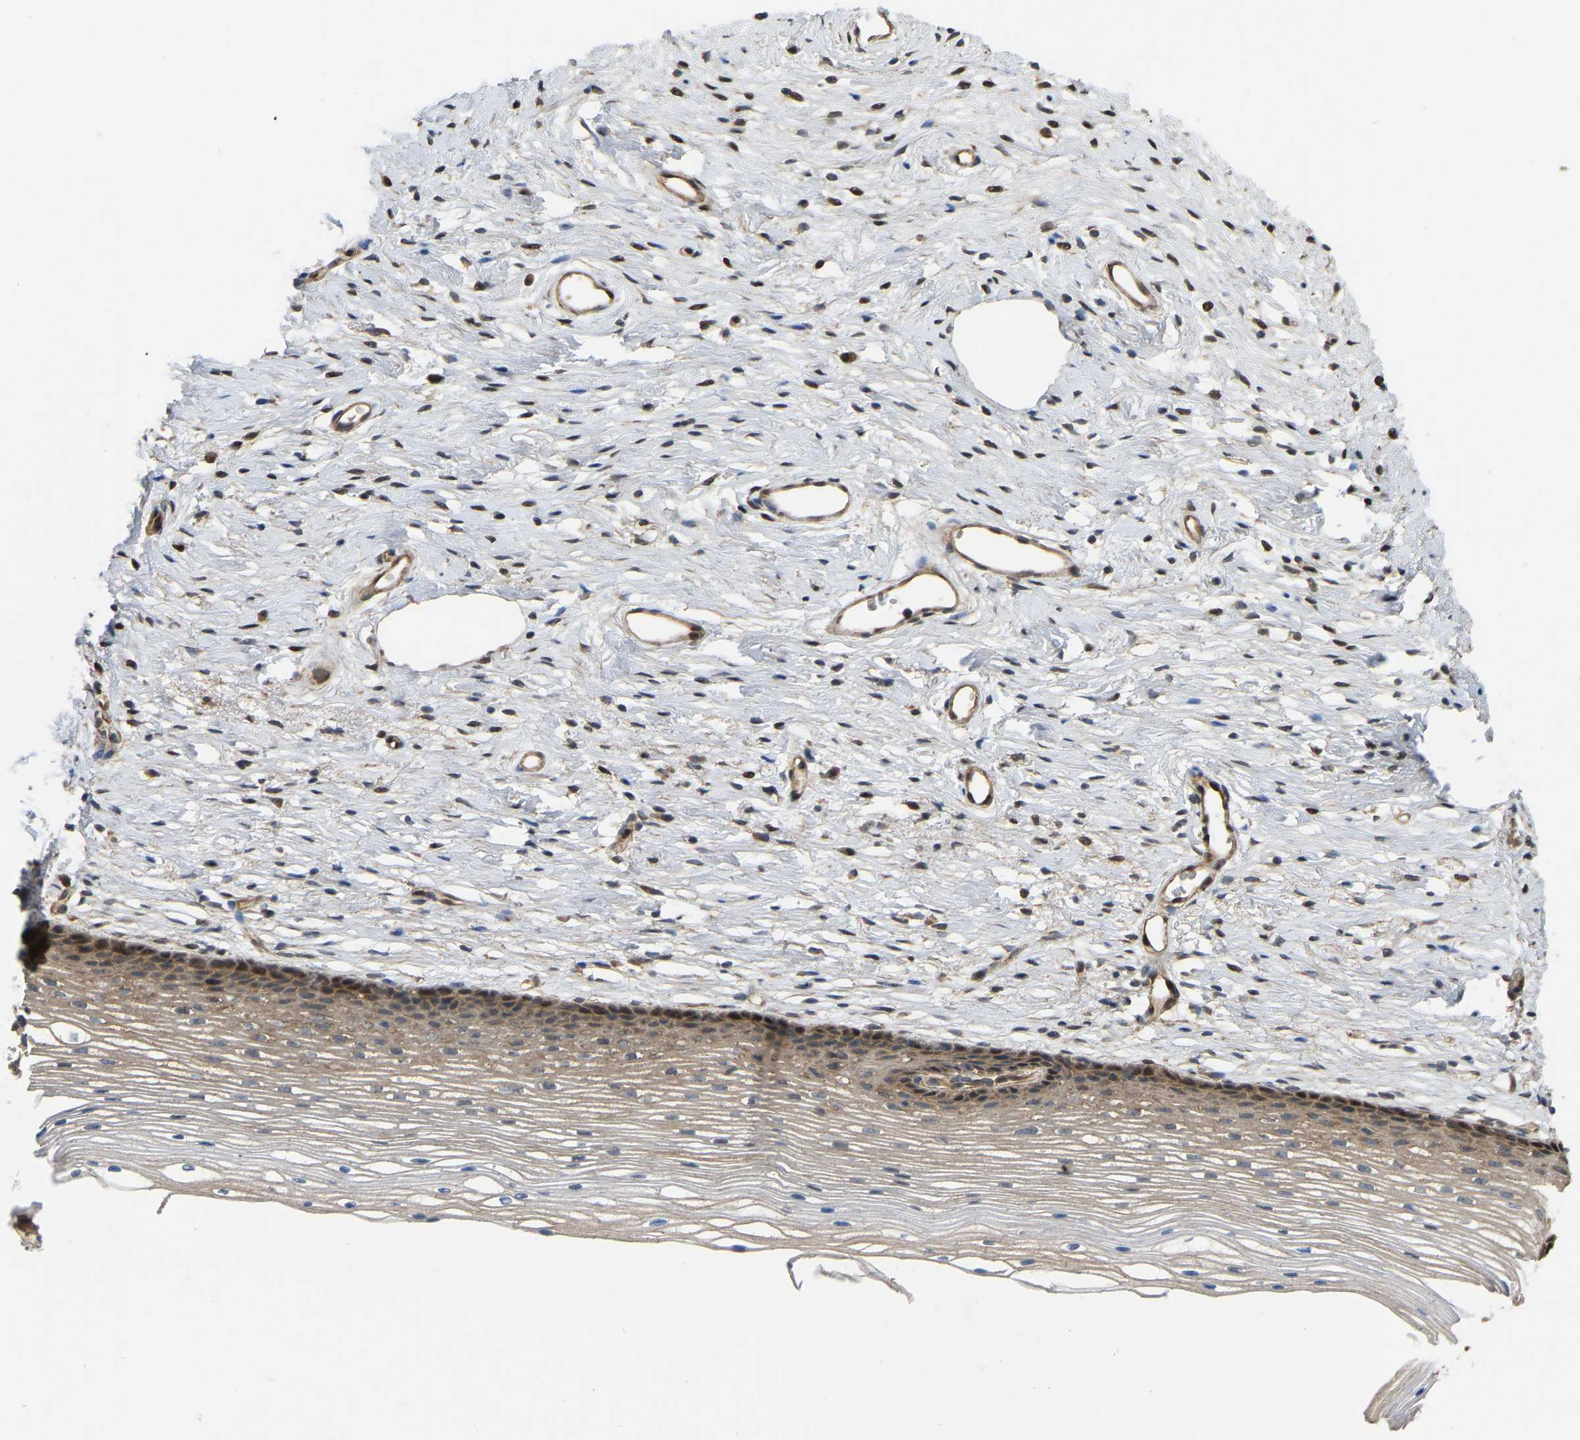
{"staining": {"intensity": "strong", "quantity": ">75%", "location": "cytoplasmic/membranous,nuclear"}, "tissue": "cervix", "cell_type": "Glandular cells", "image_type": "normal", "snomed": [{"axis": "morphology", "description": "Normal tissue, NOS"}, {"axis": "topography", "description": "Cervix"}], "caption": "Cervix stained for a protein displays strong cytoplasmic/membranous,nuclear positivity in glandular cells. The staining is performed using DAB brown chromogen to label protein expression. The nuclei are counter-stained blue using hematoxylin.", "gene": "C21orf91", "patient": {"sex": "female", "age": 77}}